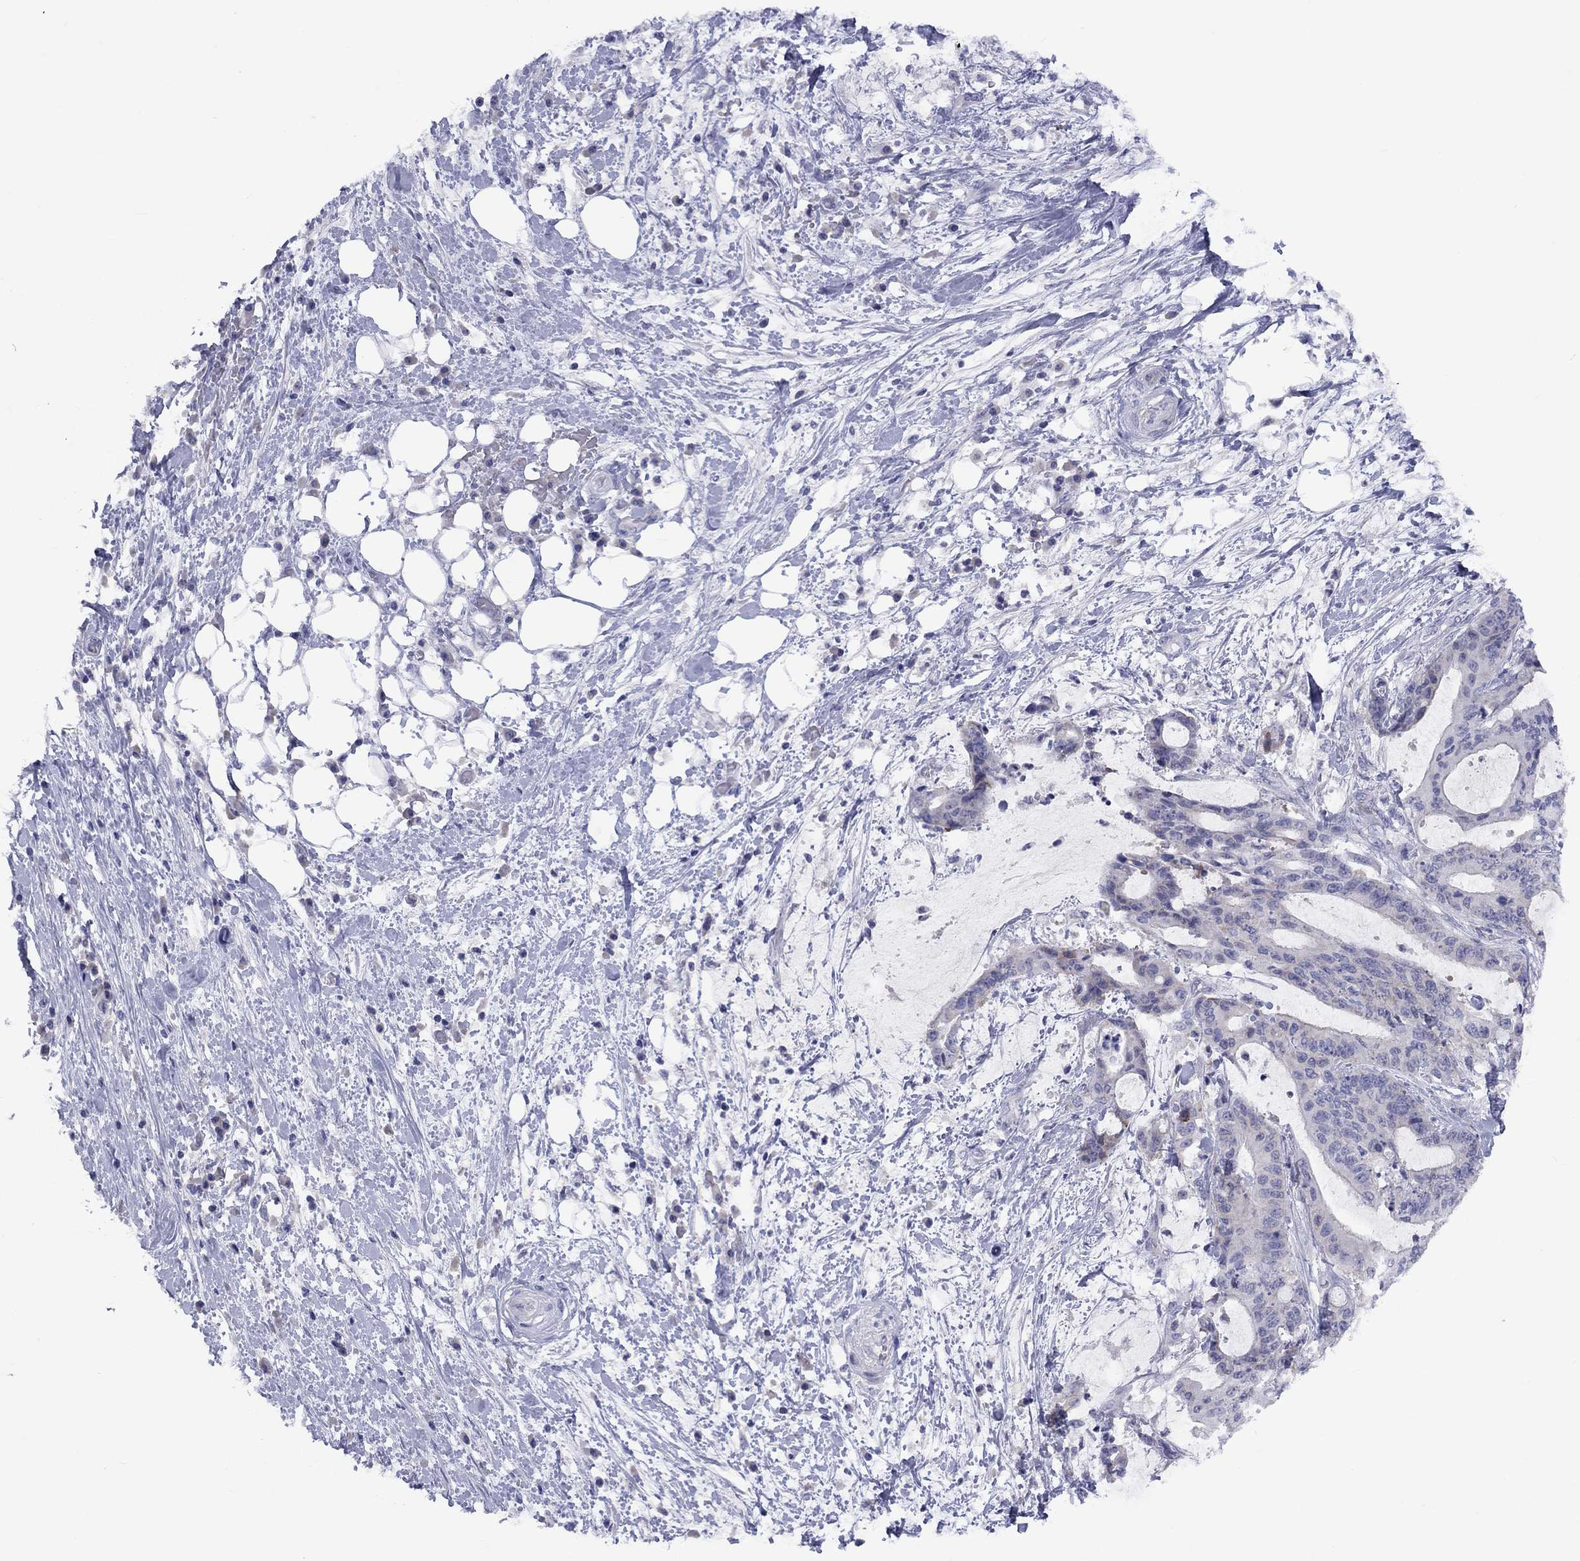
{"staining": {"intensity": "negative", "quantity": "none", "location": "none"}, "tissue": "liver cancer", "cell_type": "Tumor cells", "image_type": "cancer", "snomed": [{"axis": "morphology", "description": "Cholangiocarcinoma"}, {"axis": "topography", "description": "Liver"}], "caption": "Immunohistochemistry (IHC) image of neoplastic tissue: liver cancer stained with DAB shows no significant protein staining in tumor cells. (Brightfield microscopy of DAB immunohistochemistry at high magnification).", "gene": "CACNA1A", "patient": {"sex": "female", "age": 73}}